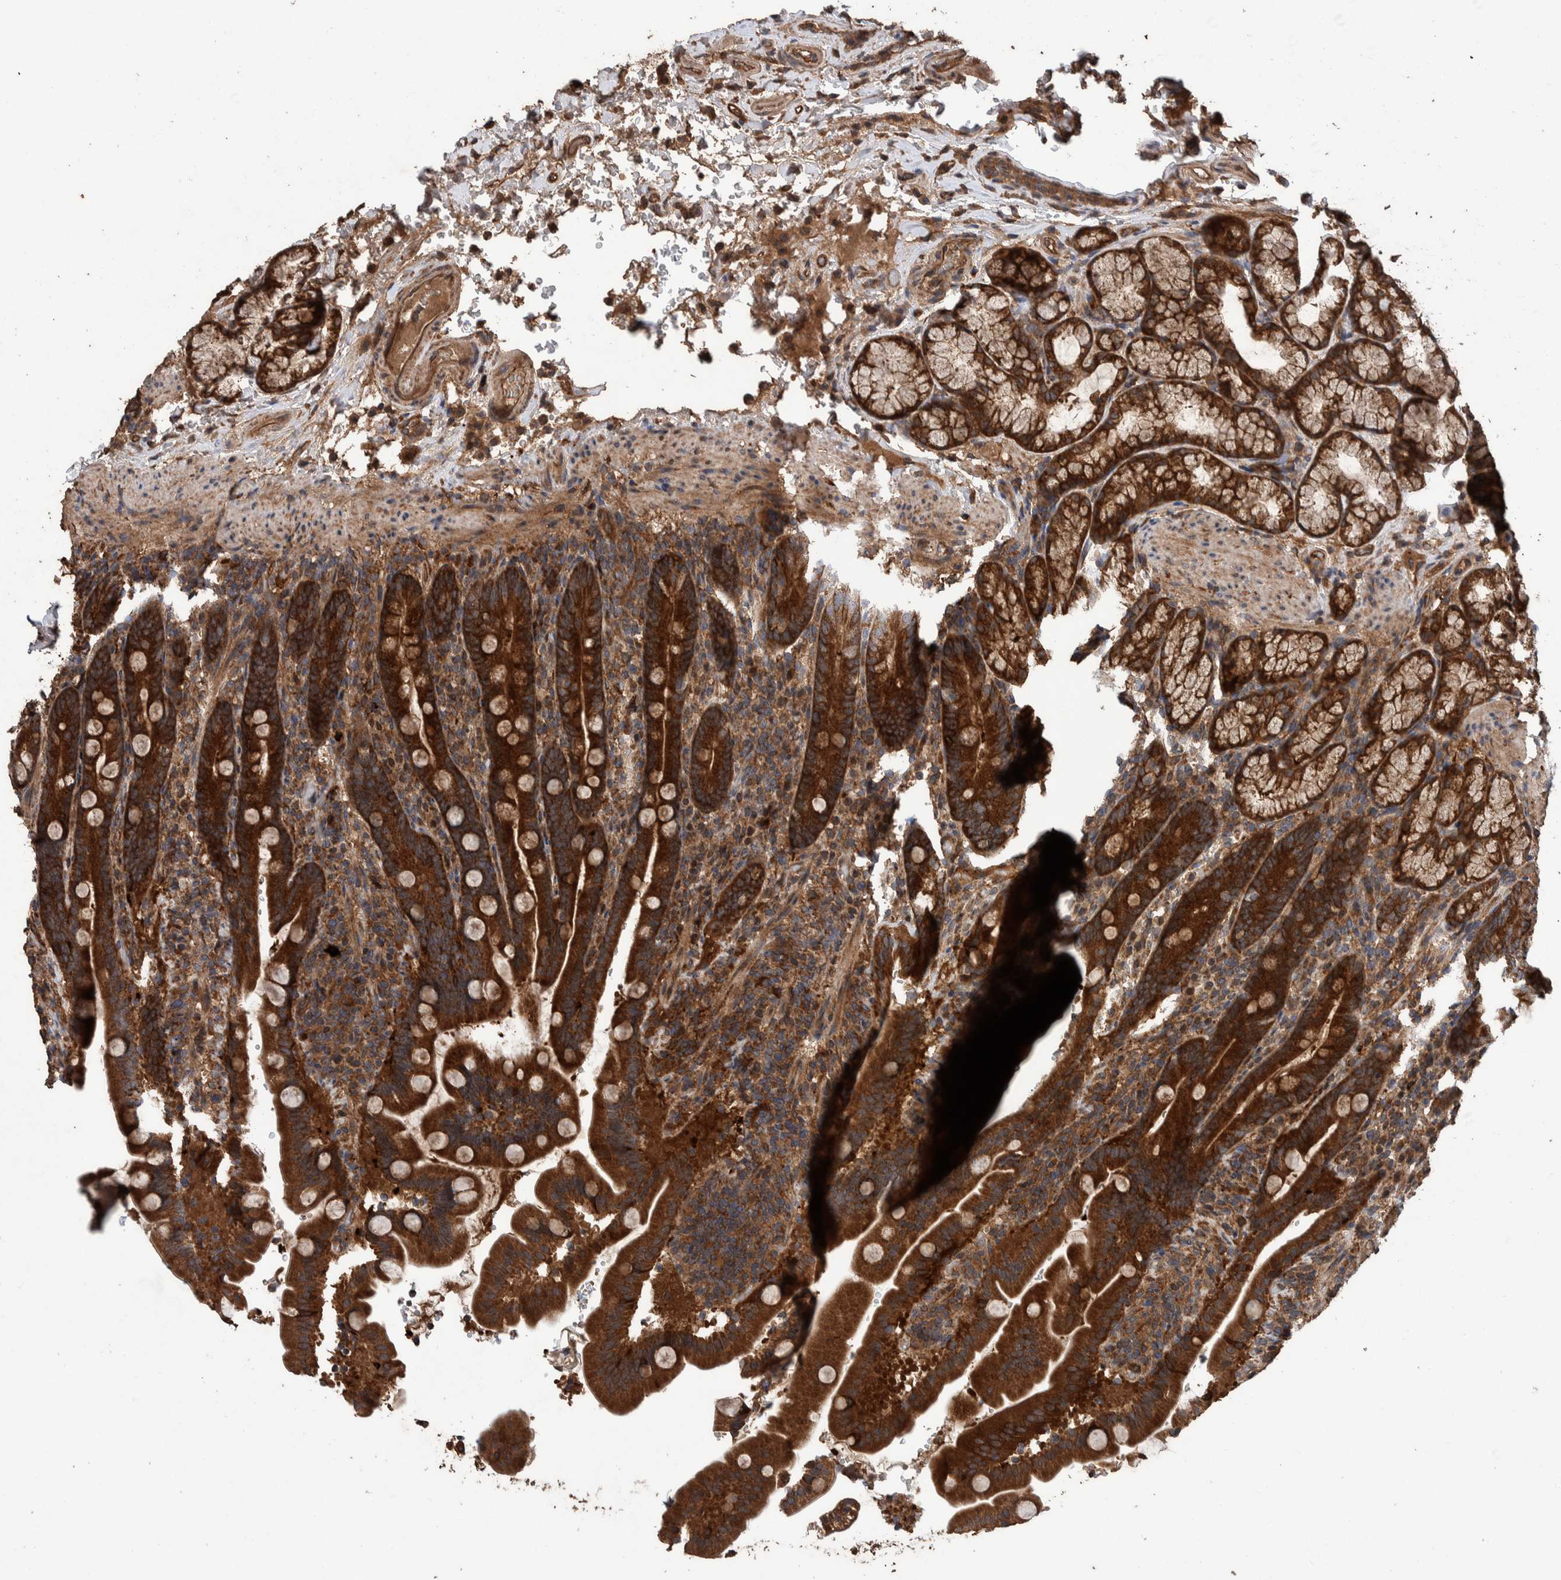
{"staining": {"intensity": "strong", "quantity": ">75%", "location": "cytoplasmic/membranous"}, "tissue": "duodenum", "cell_type": "Glandular cells", "image_type": "normal", "snomed": [{"axis": "morphology", "description": "Normal tissue, NOS"}, {"axis": "topography", "description": "Duodenum"}], "caption": "Protein expression analysis of unremarkable duodenum exhibits strong cytoplasmic/membranous positivity in approximately >75% of glandular cells.", "gene": "ENSG00000251537", "patient": {"sex": "male", "age": 54}}